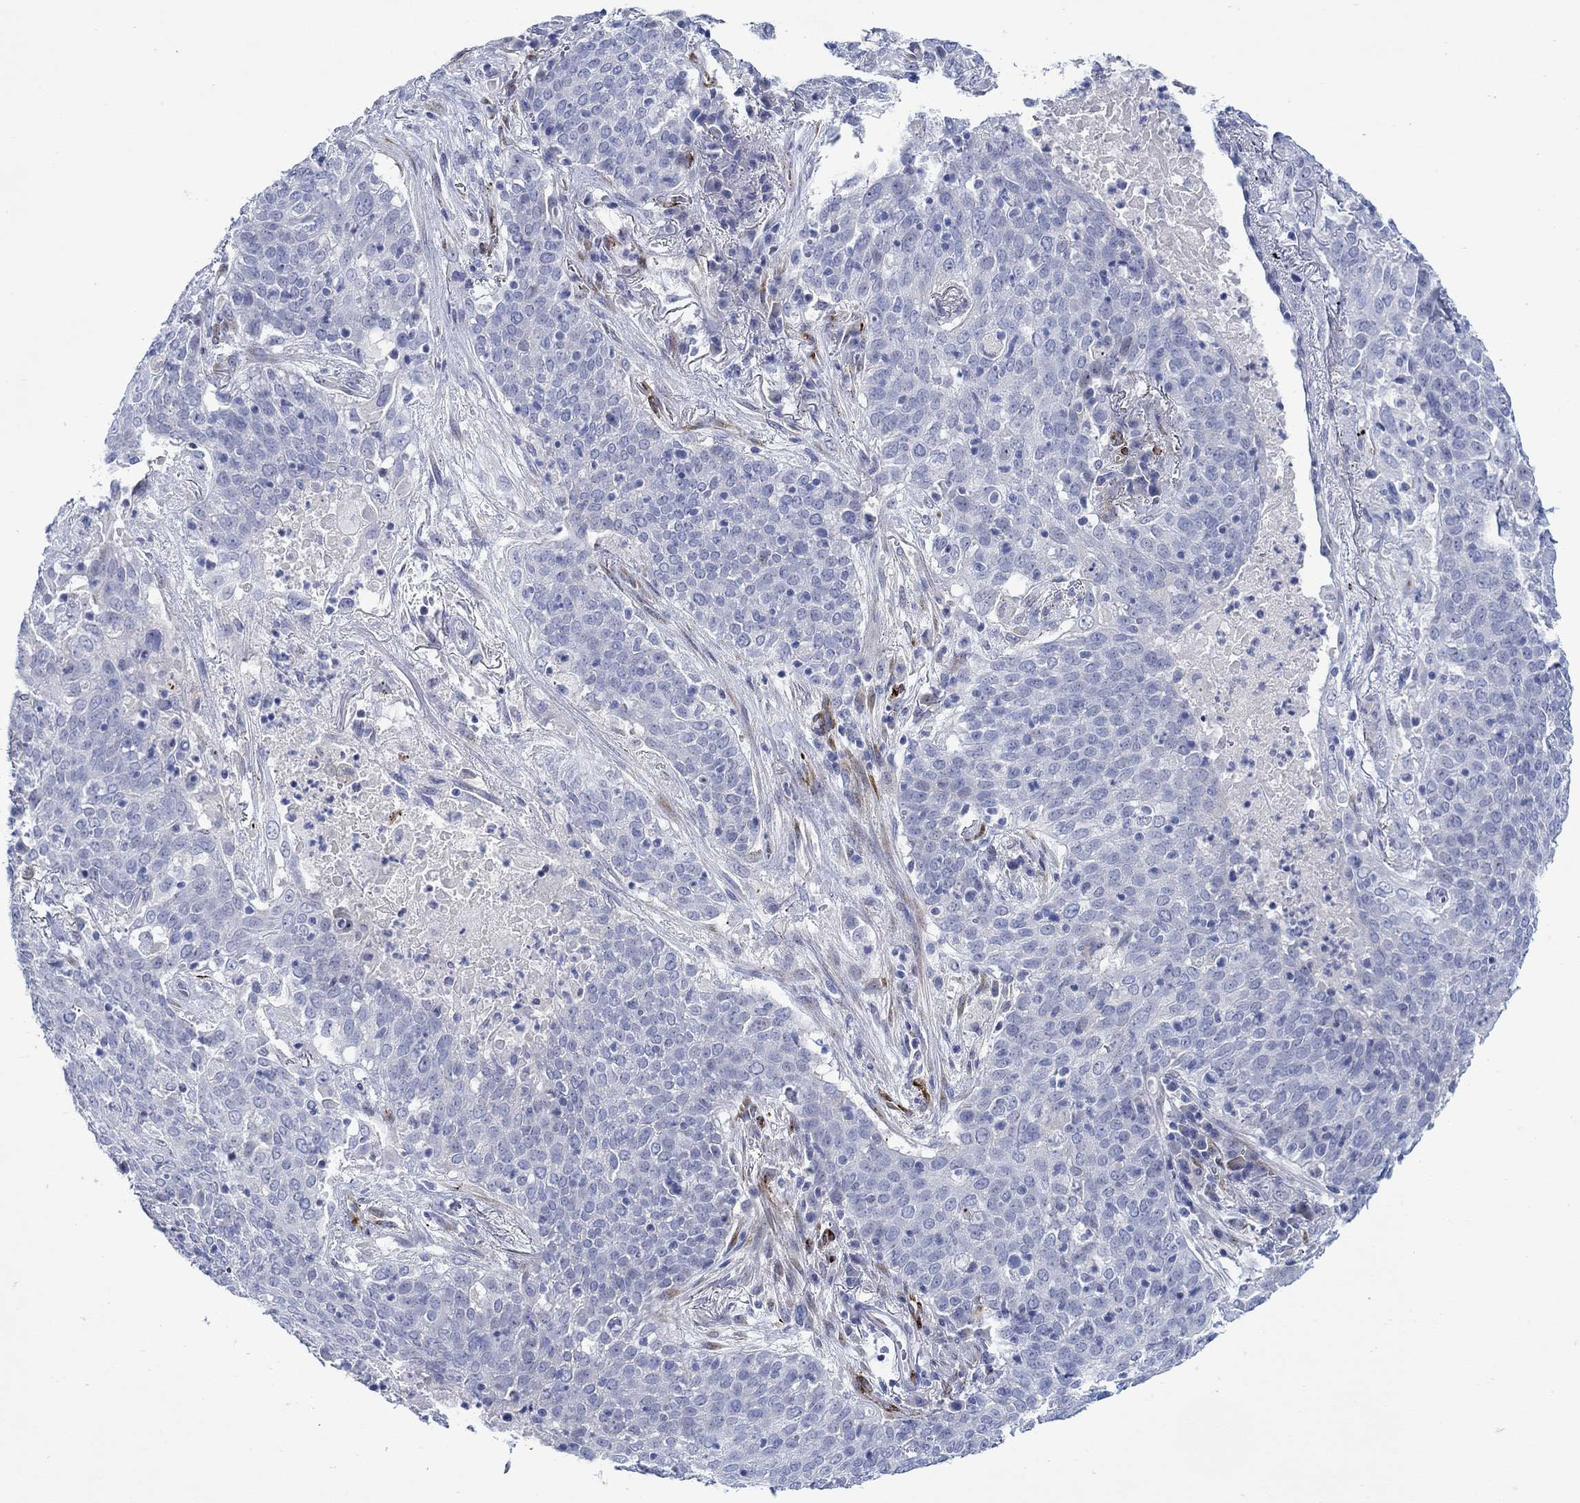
{"staining": {"intensity": "negative", "quantity": "none", "location": "none"}, "tissue": "lung cancer", "cell_type": "Tumor cells", "image_type": "cancer", "snomed": [{"axis": "morphology", "description": "Squamous cell carcinoma, NOS"}, {"axis": "topography", "description": "Lung"}], "caption": "IHC micrograph of human lung squamous cell carcinoma stained for a protein (brown), which displays no staining in tumor cells.", "gene": "KSR2", "patient": {"sex": "male", "age": 82}}